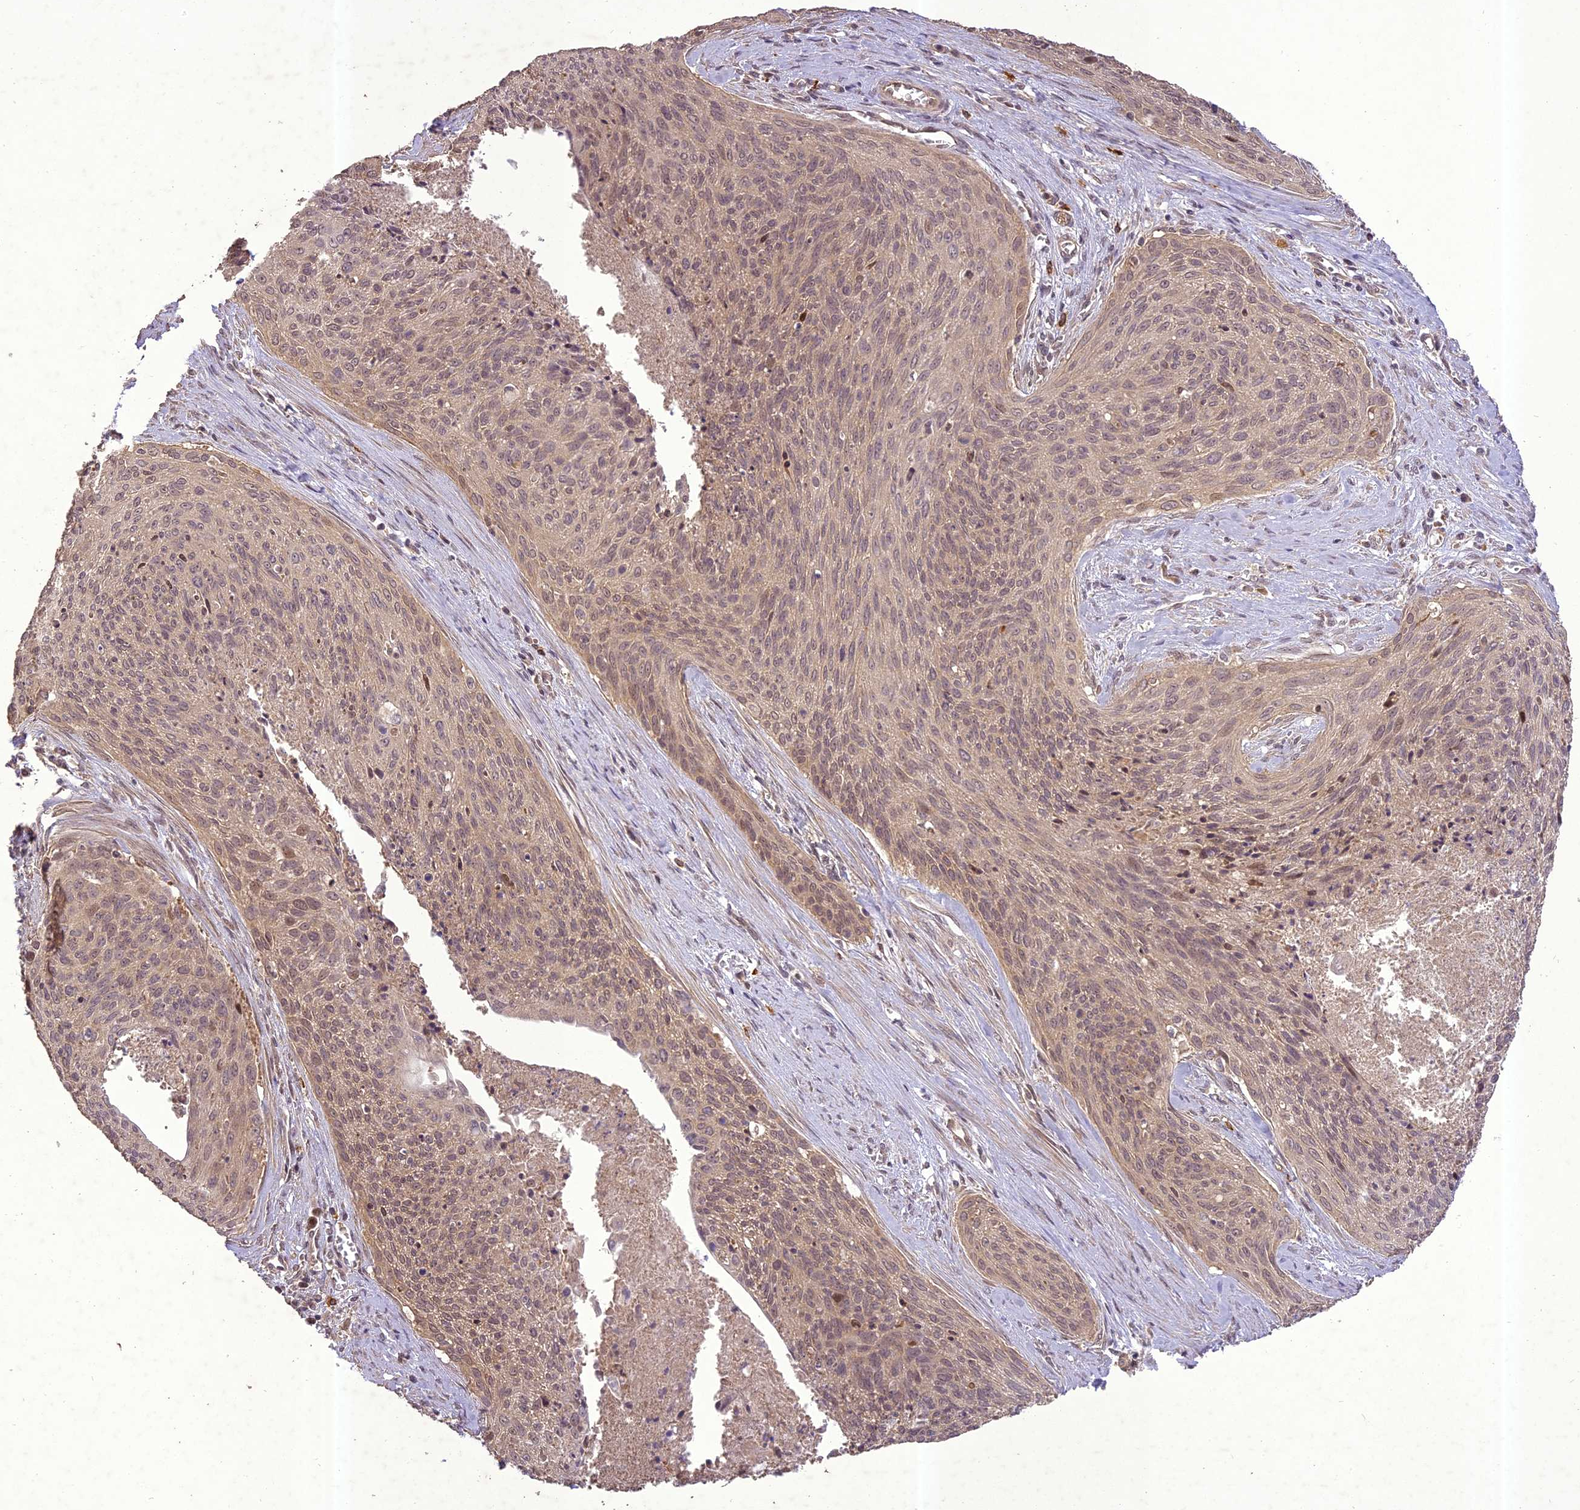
{"staining": {"intensity": "weak", "quantity": "<25%", "location": "cytoplasmic/membranous,nuclear"}, "tissue": "cervical cancer", "cell_type": "Tumor cells", "image_type": "cancer", "snomed": [{"axis": "morphology", "description": "Squamous cell carcinoma, NOS"}, {"axis": "topography", "description": "Cervix"}], "caption": "This is an immunohistochemistry micrograph of cervical squamous cell carcinoma. There is no staining in tumor cells.", "gene": "TIGD7", "patient": {"sex": "female", "age": 55}}